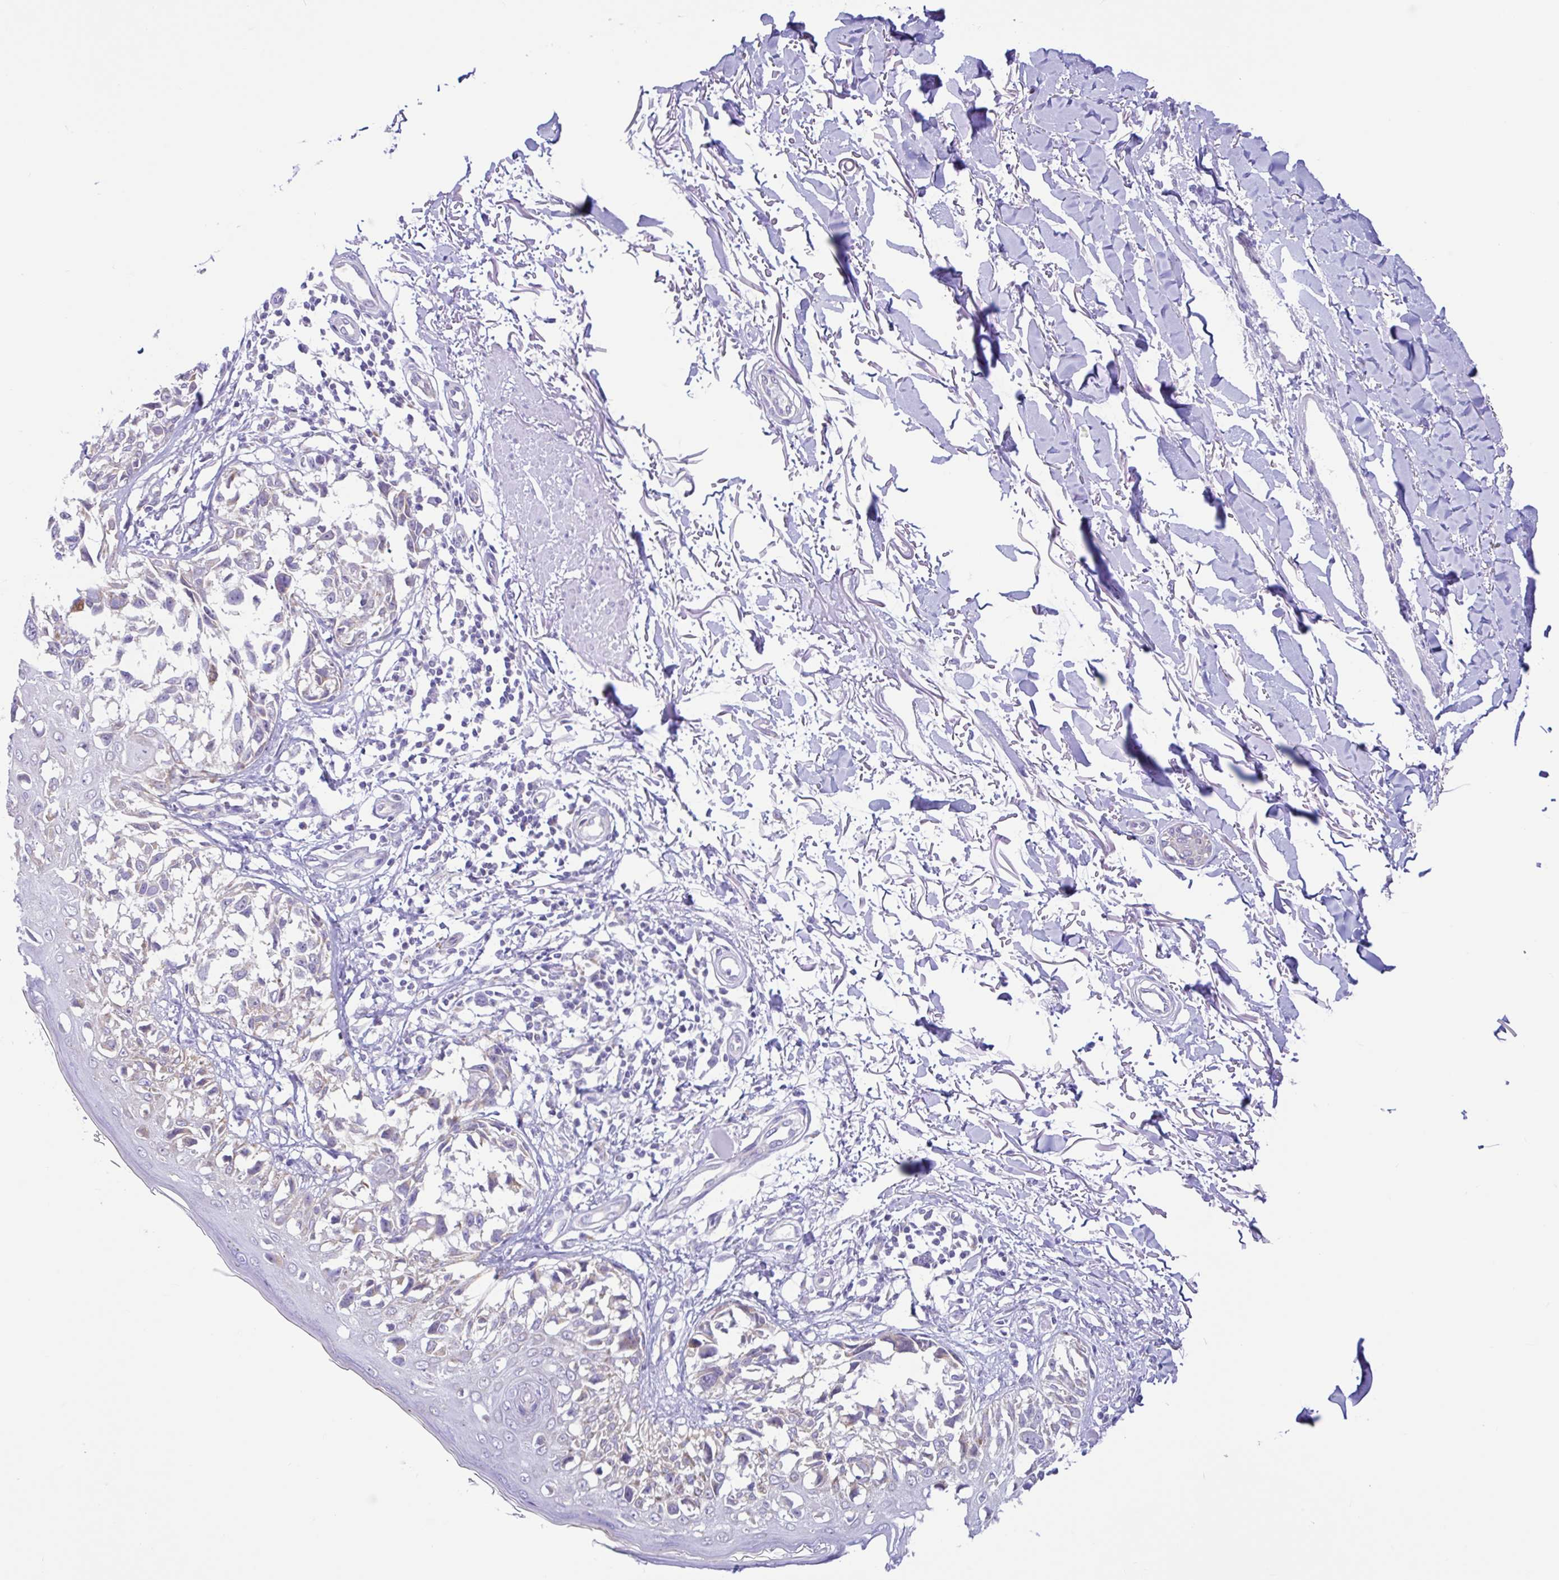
{"staining": {"intensity": "negative", "quantity": "none", "location": "none"}, "tissue": "melanoma", "cell_type": "Tumor cells", "image_type": "cancer", "snomed": [{"axis": "morphology", "description": "Malignant melanoma, NOS"}, {"axis": "topography", "description": "Skin"}], "caption": "This is an immunohistochemistry histopathology image of melanoma. There is no staining in tumor cells.", "gene": "NDUFS2", "patient": {"sex": "male", "age": 73}}